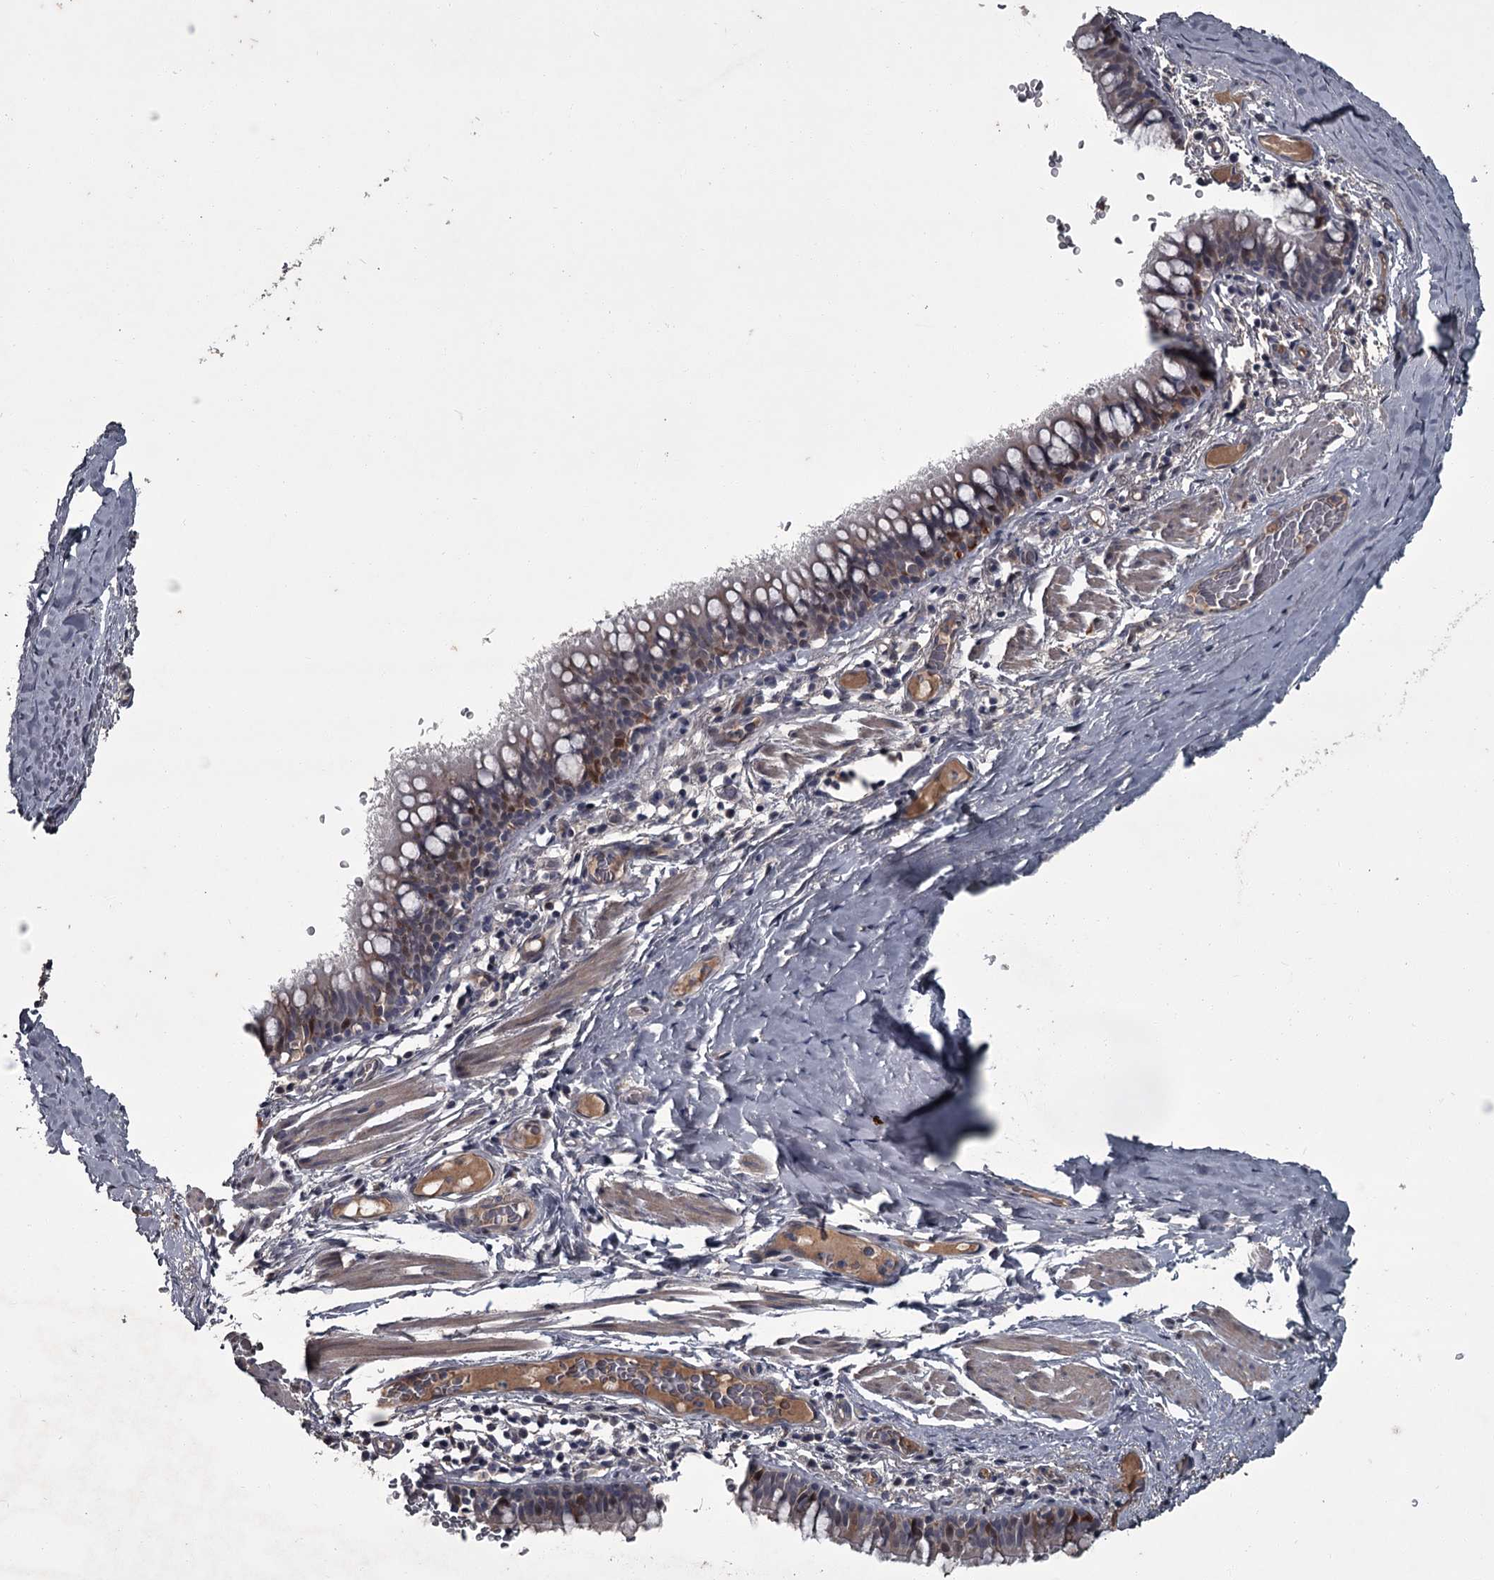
{"staining": {"intensity": "weak", "quantity": "25%-75%", "location": "cytoplasmic/membranous,nuclear"}, "tissue": "bronchus", "cell_type": "Respiratory epithelial cells", "image_type": "normal", "snomed": [{"axis": "morphology", "description": "Normal tissue, NOS"}, {"axis": "topography", "description": "Cartilage tissue"}, {"axis": "topography", "description": "Bronchus"}], "caption": "Protein analysis of normal bronchus displays weak cytoplasmic/membranous,nuclear staining in approximately 25%-75% of respiratory epithelial cells. (brown staining indicates protein expression, while blue staining denotes nuclei).", "gene": "FLVCR2", "patient": {"sex": "female", "age": 36}}